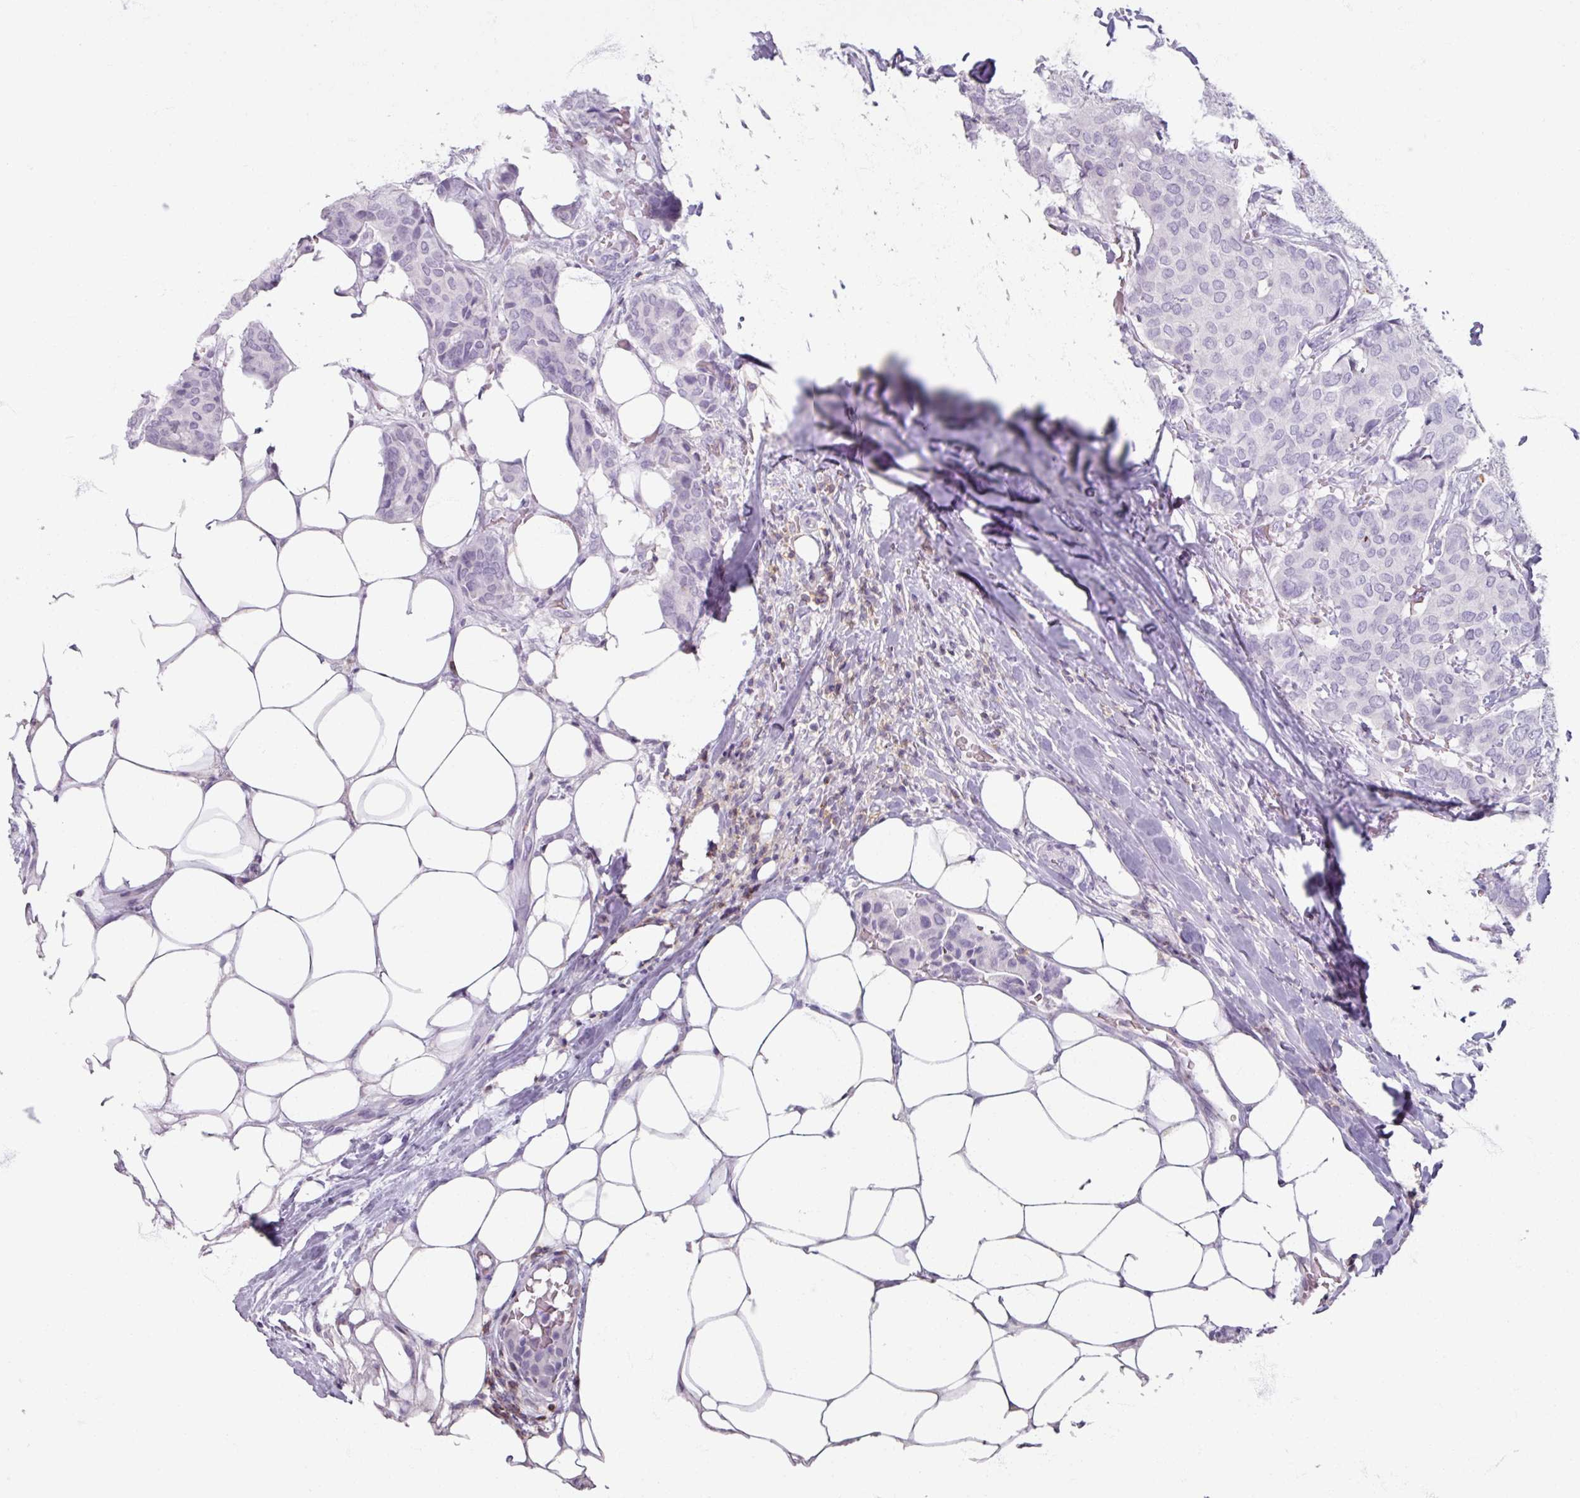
{"staining": {"intensity": "negative", "quantity": "none", "location": "none"}, "tissue": "breast cancer", "cell_type": "Tumor cells", "image_type": "cancer", "snomed": [{"axis": "morphology", "description": "Duct carcinoma"}, {"axis": "topography", "description": "Breast"}], "caption": "Tumor cells show no significant staining in breast cancer (infiltrating ductal carcinoma).", "gene": "PTPRC", "patient": {"sex": "female", "age": 75}}